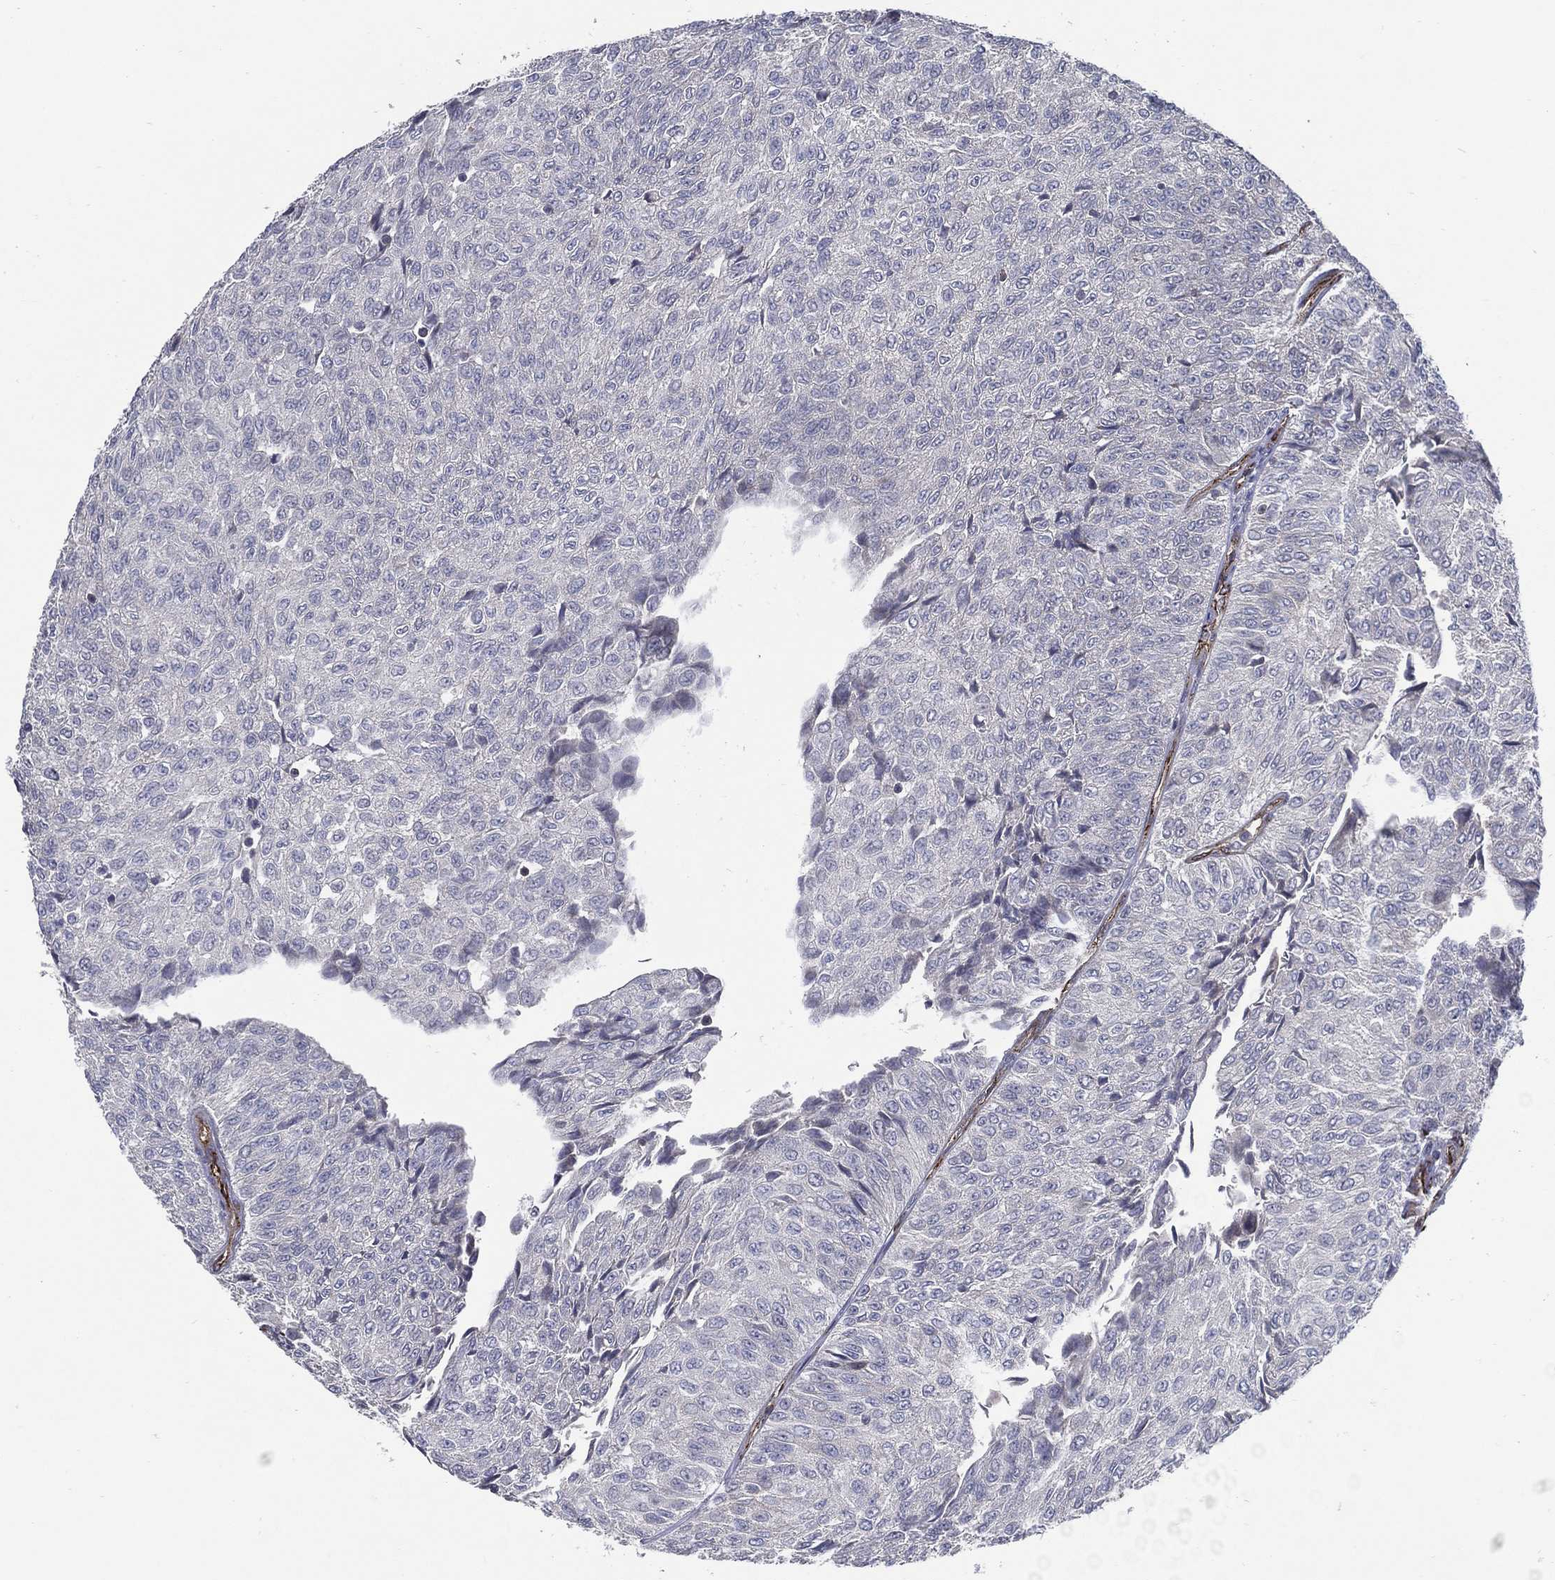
{"staining": {"intensity": "negative", "quantity": "none", "location": "none"}, "tissue": "urothelial cancer", "cell_type": "Tumor cells", "image_type": "cancer", "snomed": [{"axis": "morphology", "description": "Urothelial carcinoma, Low grade"}, {"axis": "topography", "description": "Urinary bladder"}], "caption": "An immunohistochemistry photomicrograph of urothelial cancer is shown. There is no staining in tumor cells of urothelial cancer.", "gene": "ARHGAP11A", "patient": {"sex": "male", "age": 78}}